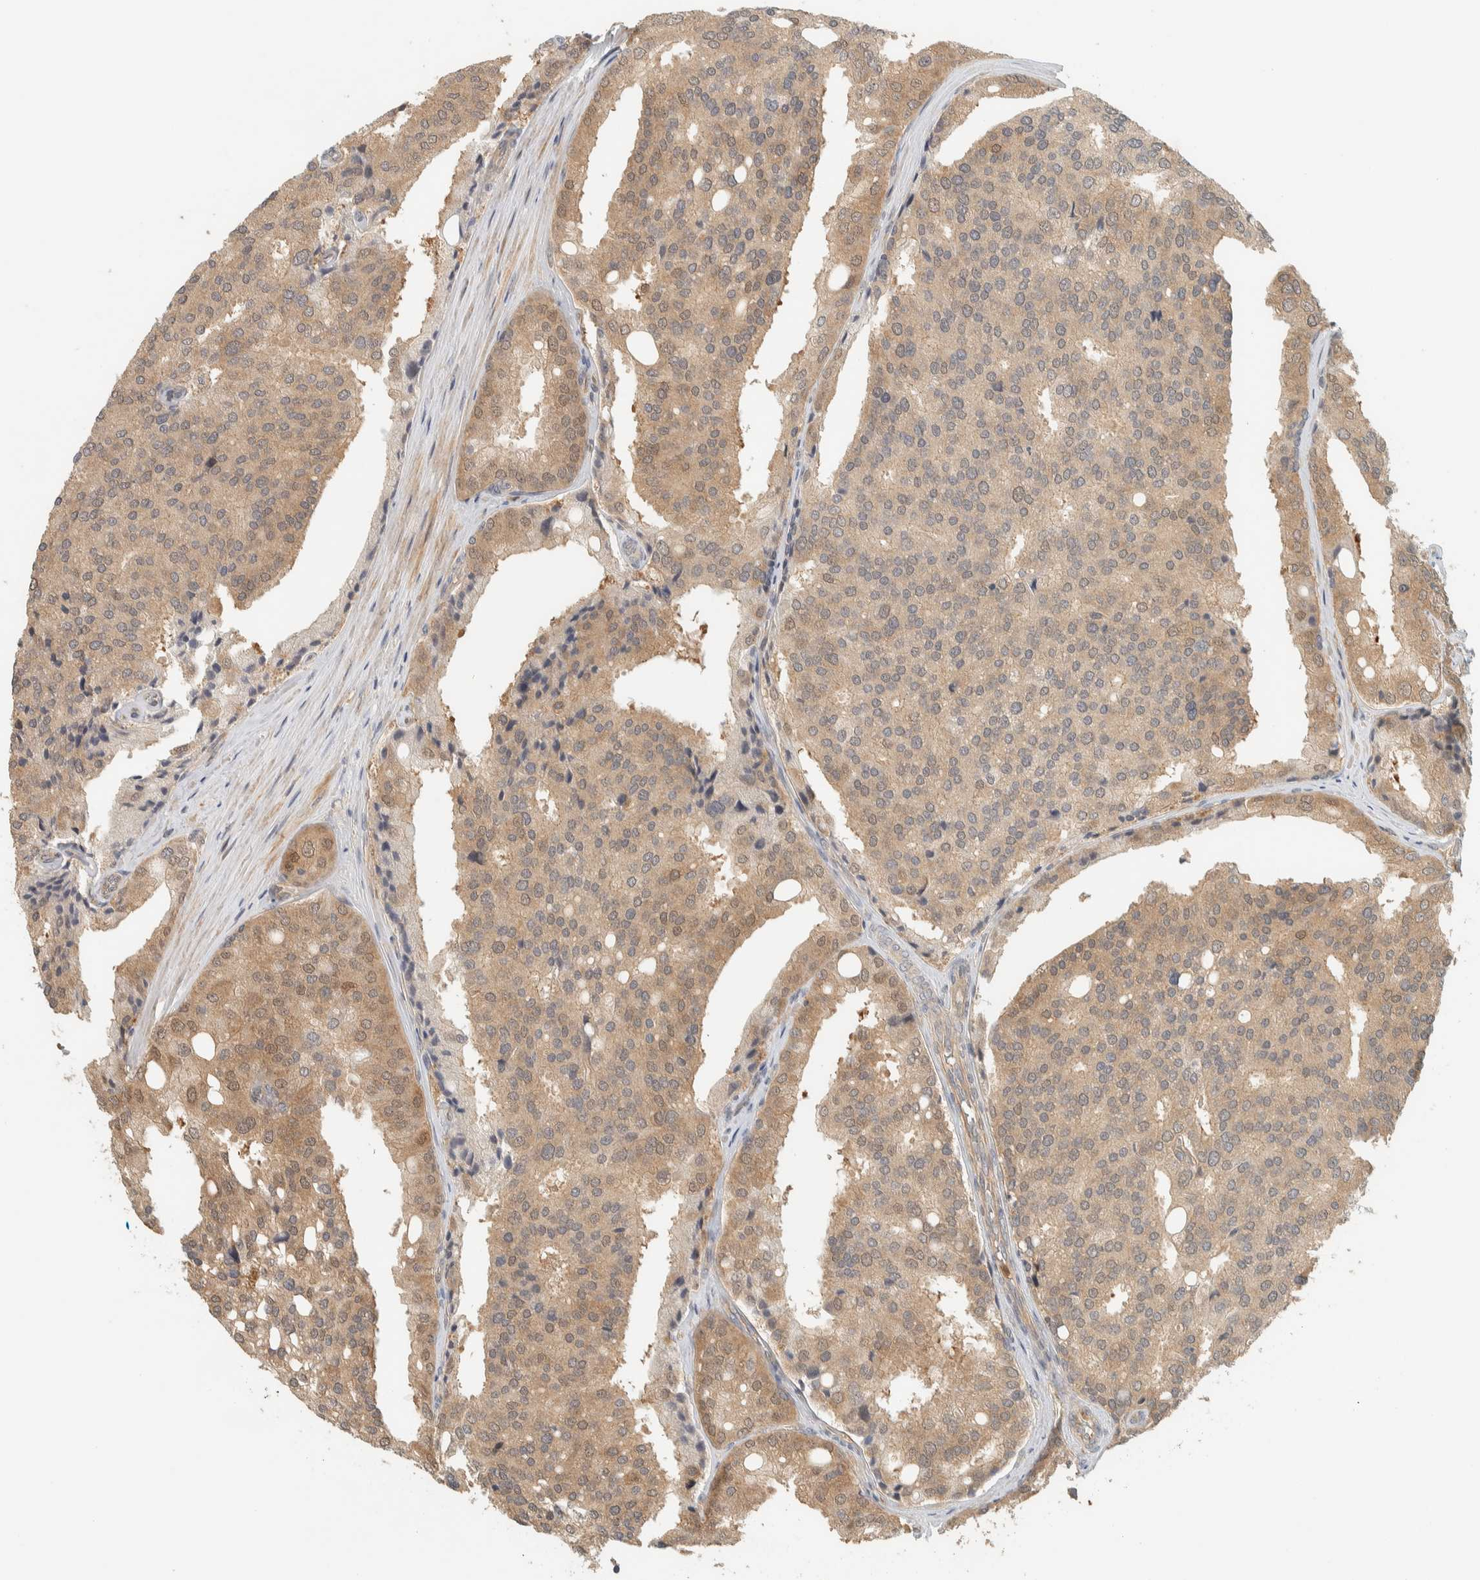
{"staining": {"intensity": "moderate", "quantity": ">75%", "location": "cytoplasmic/membranous"}, "tissue": "prostate cancer", "cell_type": "Tumor cells", "image_type": "cancer", "snomed": [{"axis": "morphology", "description": "Adenocarcinoma, High grade"}, {"axis": "topography", "description": "Prostate"}], "caption": "The micrograph exhibits immunohistochemical staining of prostate cancer (adenocarcinoma (high-grade)). There is moderate cytoplasmic/membranous expression is present in about >75% of tumor cells.", "gene": "ADSS2", "patient": {"sex": "male", "age": 50}}